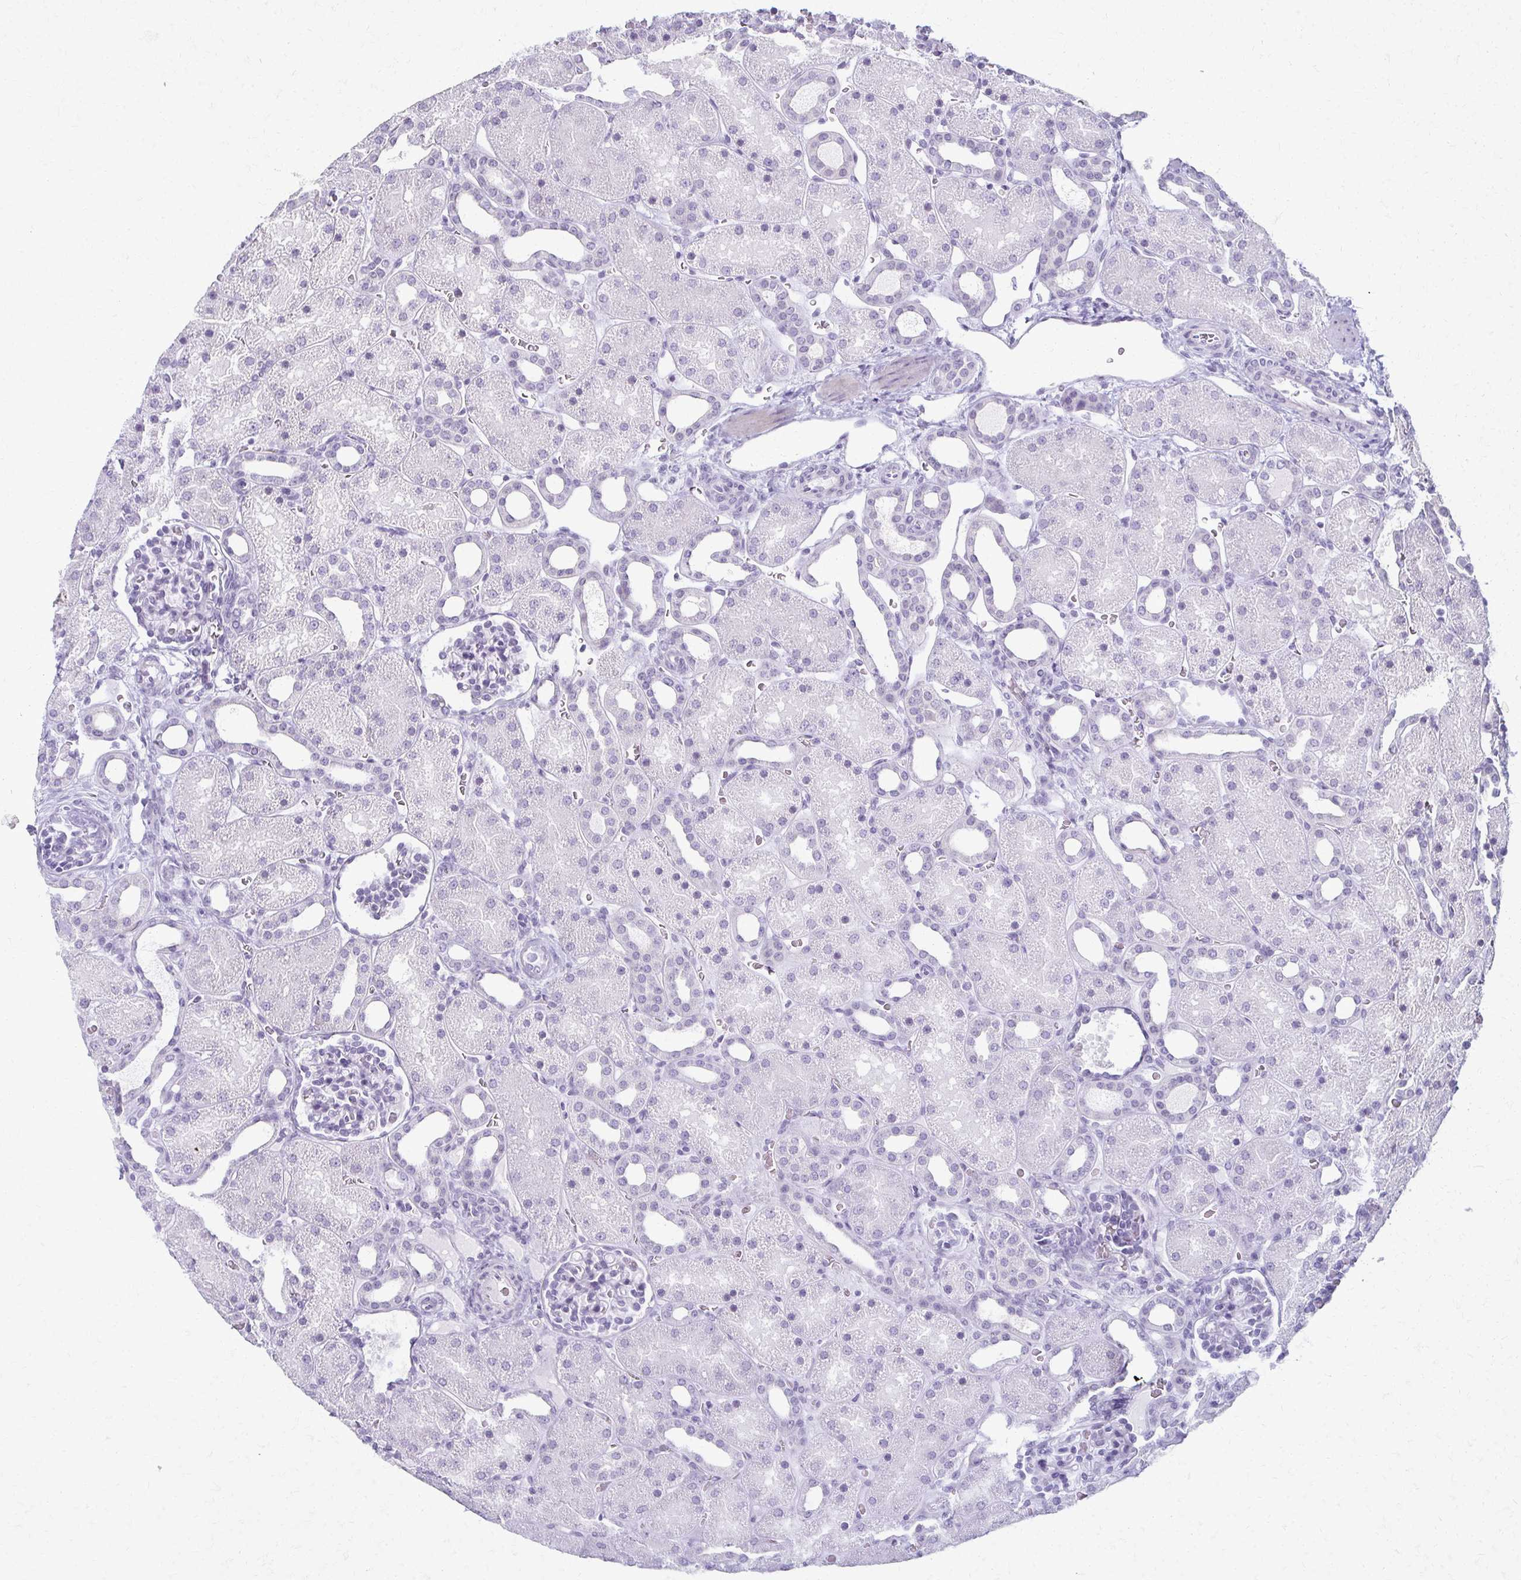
{"staining": {"intensity": "negative", "quantity": "none", "location": "none"}, "tissue": "kidney", "cell_type": "Cells in glomeruli", "image_type": "normal", "snomed": [{"axis": "morphology", "description": "Normal tissue, NOS"}, {"axis": "topography", "description": "Kidney"}], "caption": "IHC micrograph of unremarkable kidney: human kidney stained with DAB (3,3'-diaminobenzidine) reveals no significant protein positivity in cells in glomeruli.", "gene": "MORC4", "patient": {"sex": "male", "age": 2}}